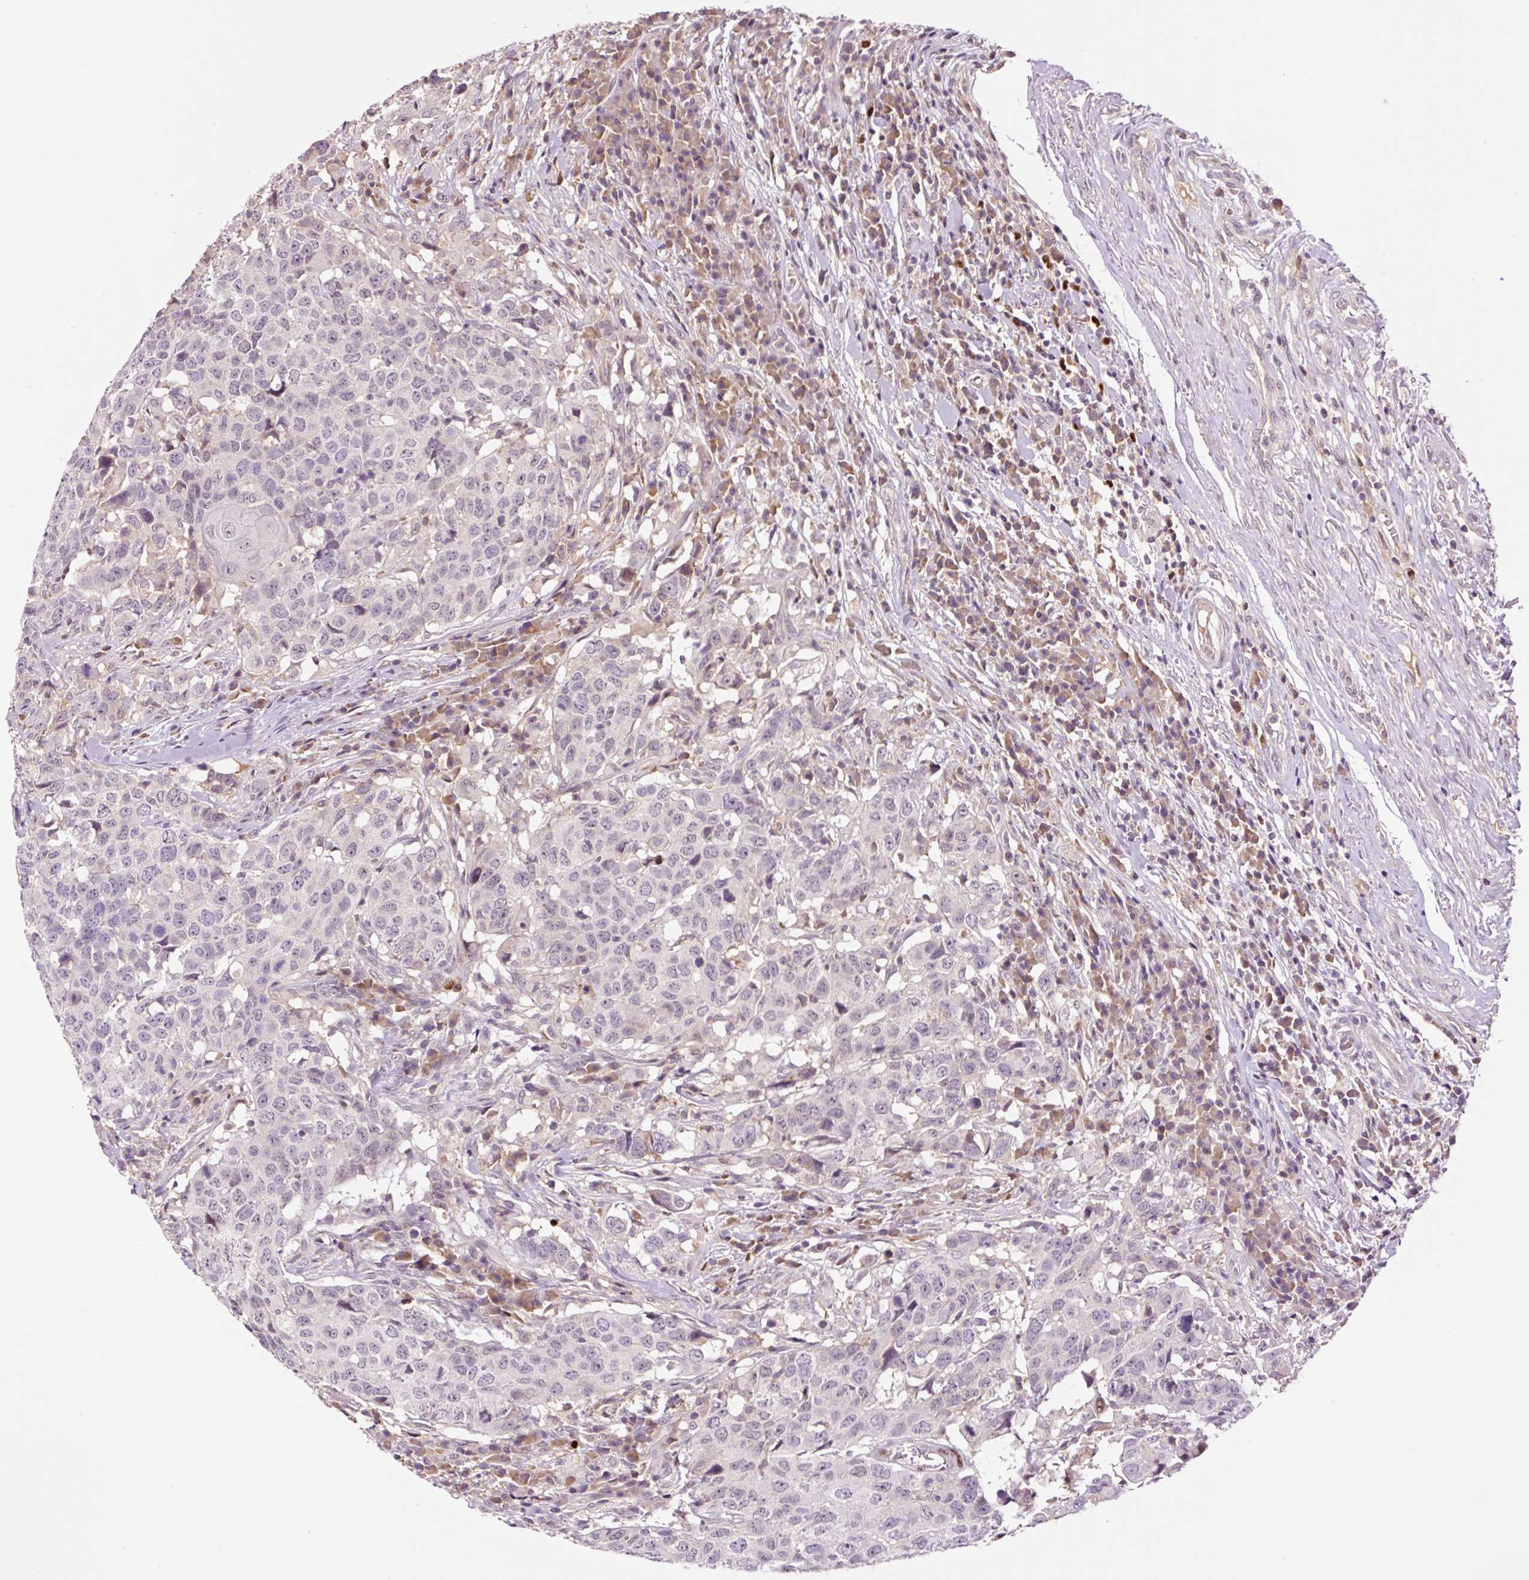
{"staining": {"intensity": "negative", "quantity": "none", "location": "none"}, "tissue": "head and neck cancer", "cell_type": "Tumor cells", "image_type": "cancer", "snomed": [{"axis": "morphology", "description": "Normal tissue, NOS"}, {"axis": "morphology", "description": "Squamous cell carcinoma, NOS"}, {"axis": "topography", "description": "Skeletal muscle"}, {"axis": "topography", "description": "Vascular tissue"}, {"axis": "topography", "description": "Peripheral nerve tissue"}, {"axis": "topography", "description": "Head-Neck"}], "caption": "Tumor cells show no significant protein expression in head and neck squamous cell carcinoma.", "gene": "DPPA4", "patient": {"sex": "male", "age": 66}}